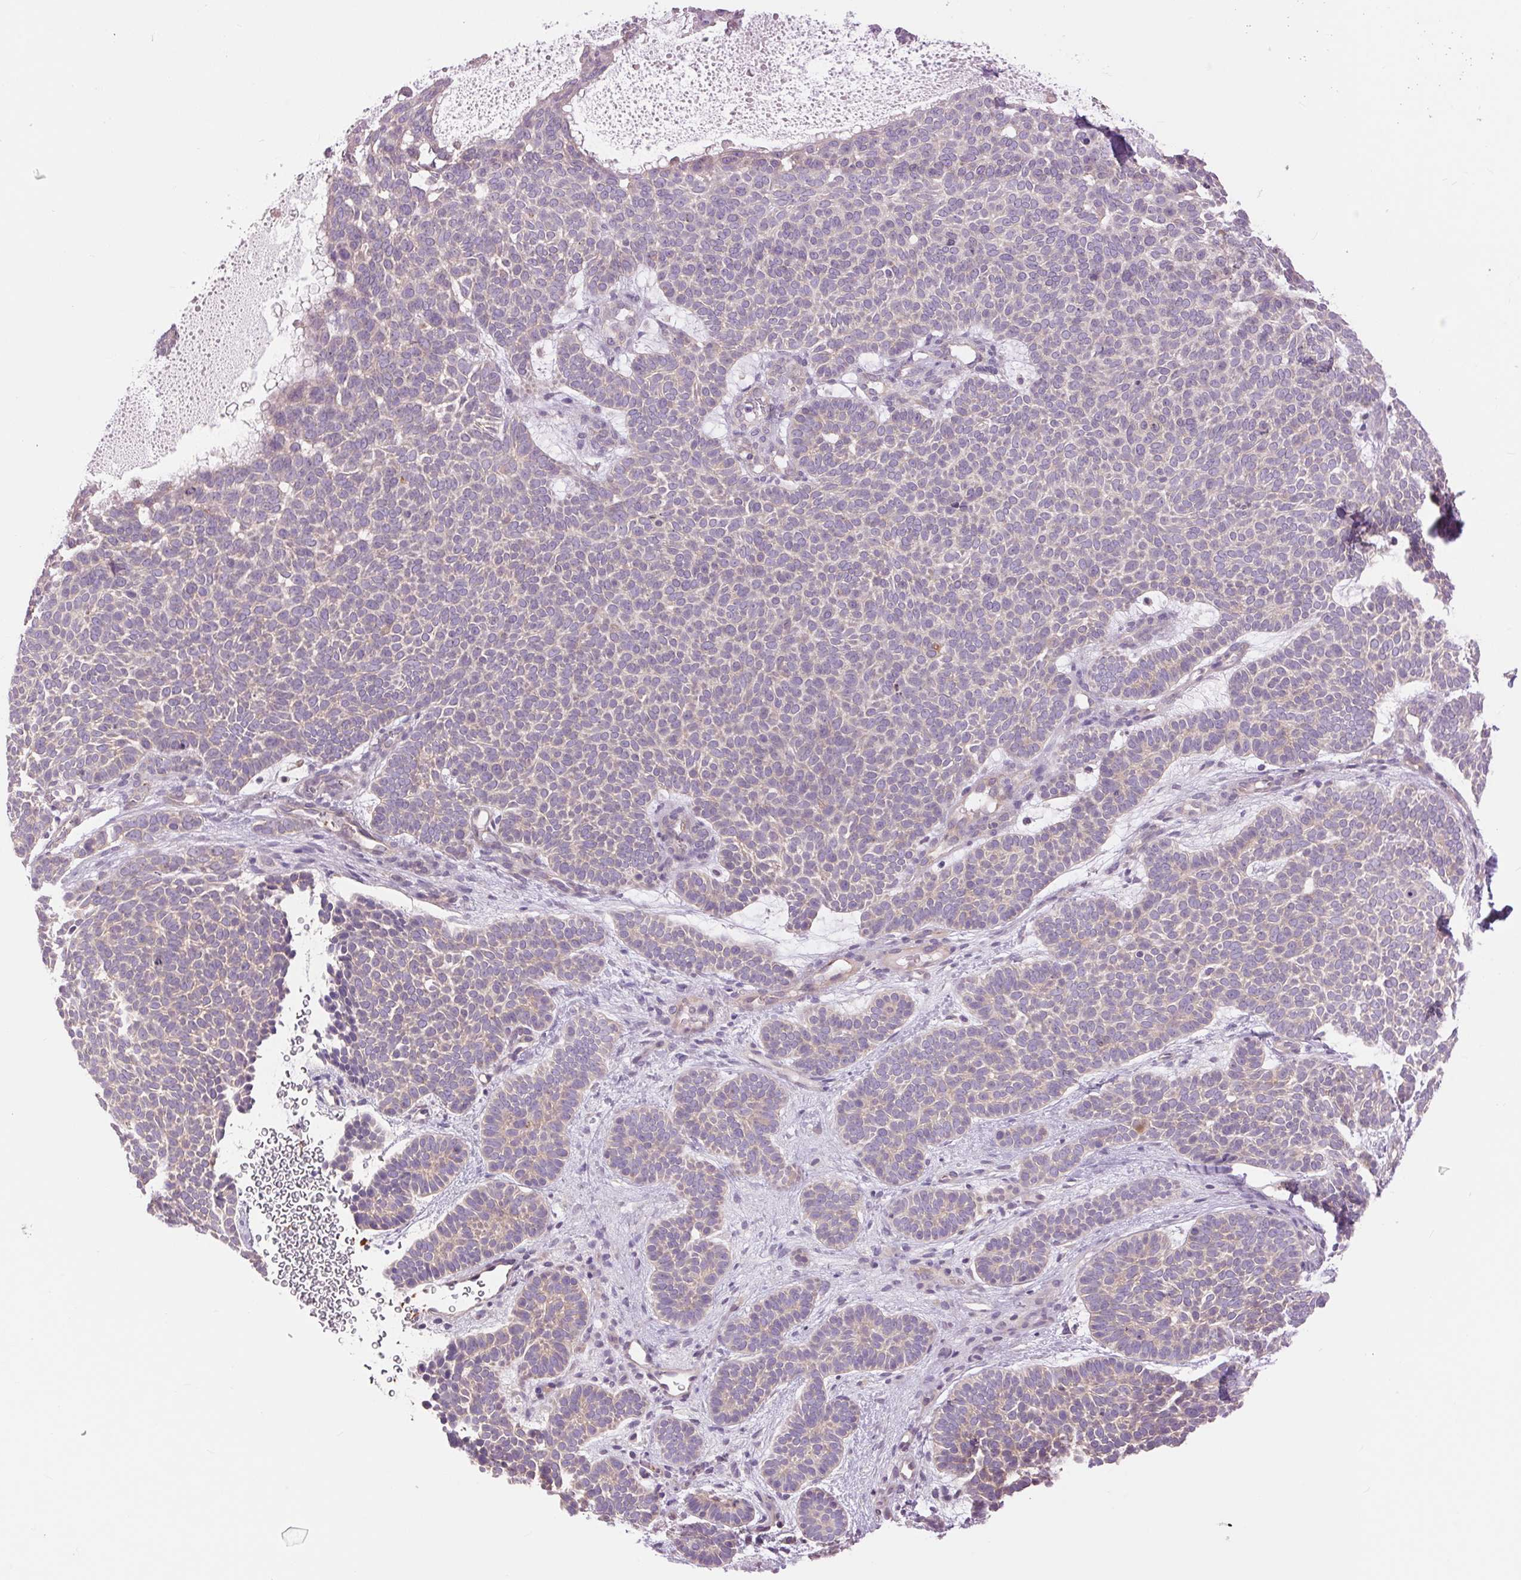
{"staining": {"intensity": "negative", "quantity": "none", "location": "none"}, "tissue": "skin cancer", "cell_type": "Tumor cells", "image_type": "cancer", "snomed": [{"axis": "morphology", "description": "Basal cell carcinoma"}, {"axis": "topography", "description": "Skin"}], "caption": "Tumor cells show no significant protein expression in basal cell carcinoma (skin). The staining is performed using DAB (3,3'-diaminobenzidine) brown chromogen with nuclei counter-stained in using hematoxylin.", "gene": "CTNNA3", "patient": {"sex": "female", "age": 82}}